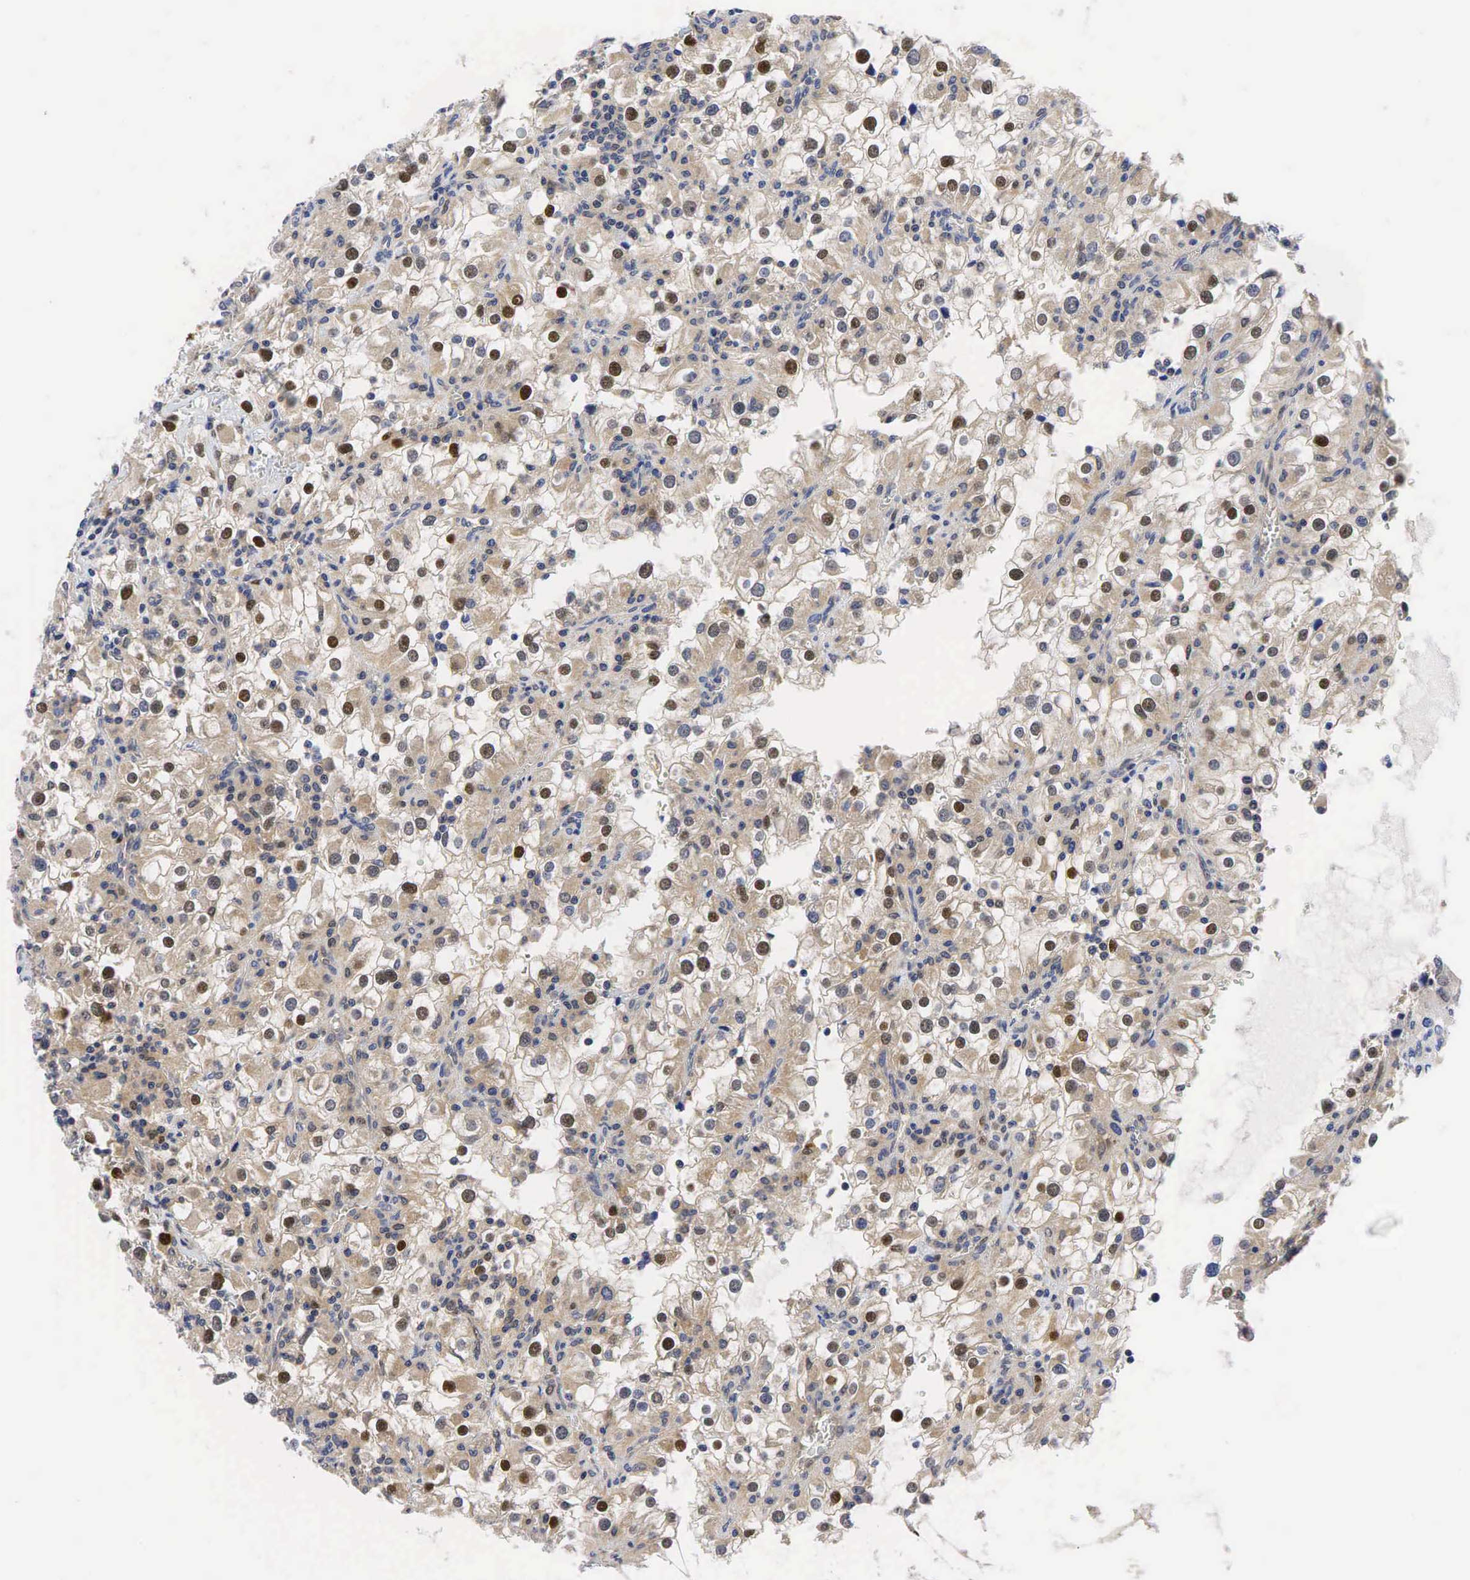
{"staining": {"intensity": "strong", "quantity": "25%-75%", "location": "nuclear"}, "tissue": "renal cancer", "cell_type": "Tumor cells", "image_type": "cancer", "snomed": [{"axis": "morphology", "description": "Adenocarcinoma, NOS"}, {"axis": "topography", "description": "Kidney"}], "caption": "Immunohistochemical staining of human adenocarcinoma (renal) displays high levels of strong nuclear positivity in approximately 25%-75% of tumor cells. (IHC, brightfield microscopy, high magnification).", "gene": "CCND1", "patient": {"sex": "female", "age": 52}}